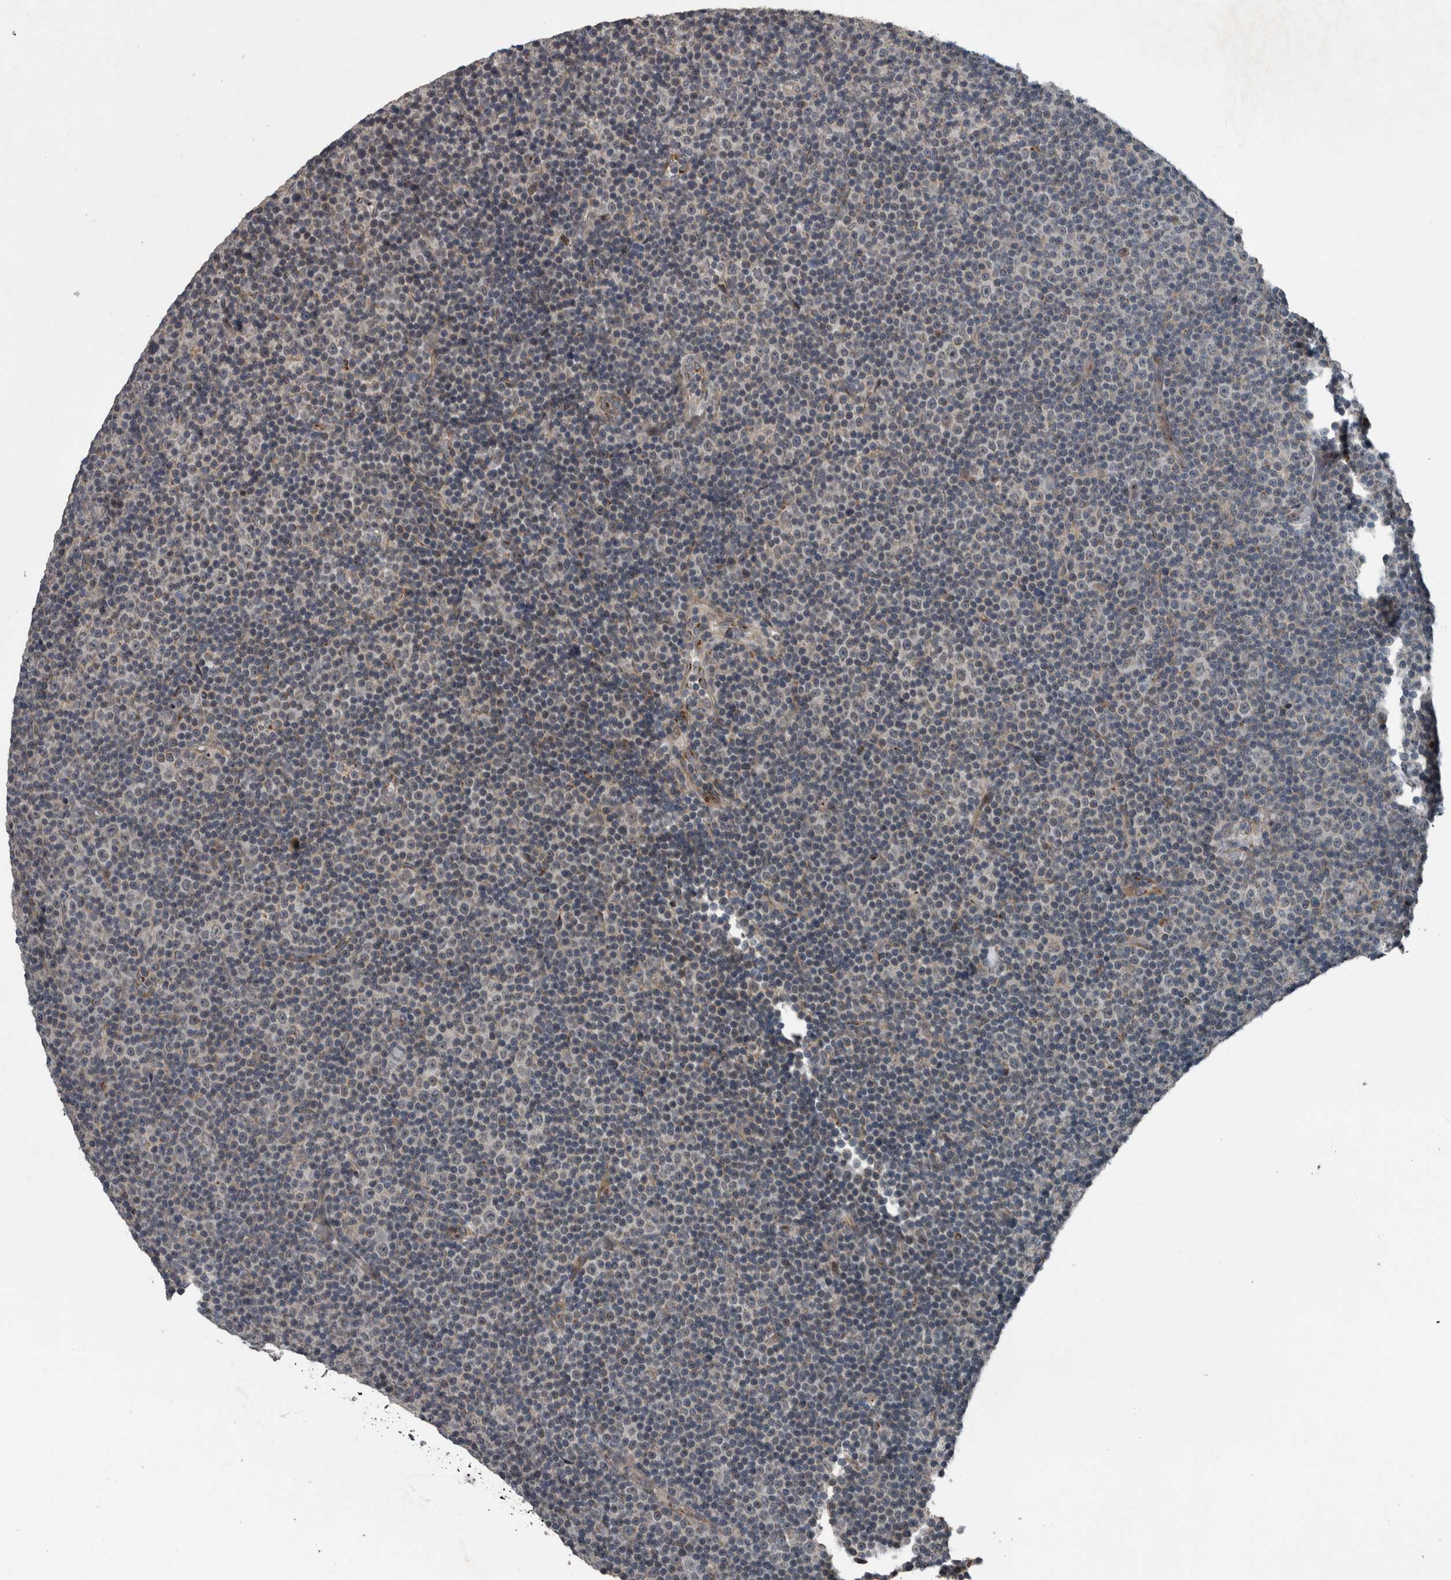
{"staining": {"intensity": "negative", "quantity": "none", "location": "none"}, "tissue": "lymphoma", "cell_type": "Tumor cells", "image_type": "cancer", "snomed": [{"axis": "morphology", "description": "Malignant lymphoma, non-Hodgkin's type, Low grade"}, {"axis": "topography", "description": "Lymph node"}], "caption": "High power microscopy micrograph of an immunohistochemistry (IHC) histopathology image of low-grade malignant lymphoma, non-Hodgkin's type, revealing no significant expression in tumor cells.", "gene": "ZNF345", "patient": {"sex": "female", "age": 67}}